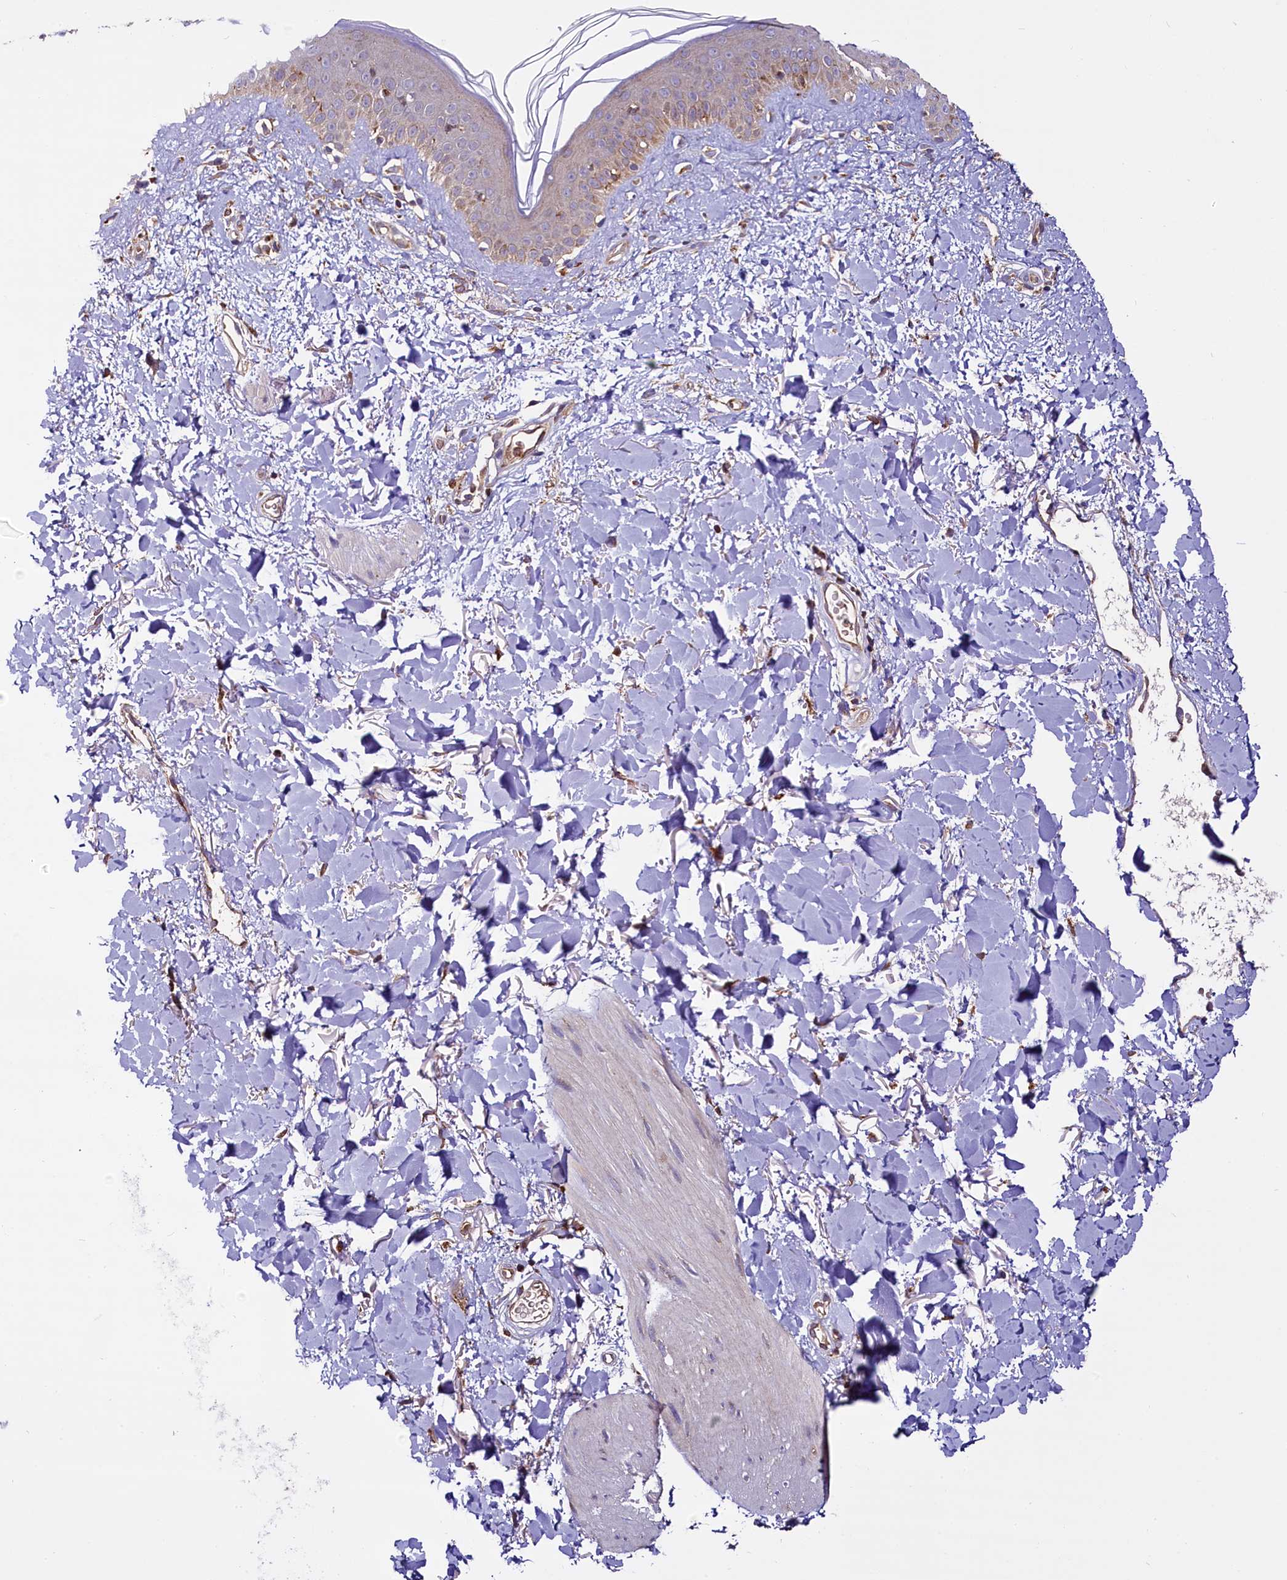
{"staining": {"intensity": "moderate", "quantity": ">75%", "location": "cytoplasmic/membranous"}, "tissue": "skin", "cell_type": "Fibroblasts", "image_type": "normal", "snomed": [{"axis": "morphology", "description": "Normal tissue, NOS"}, {"axis": "topography", "description": "Skin"}], "caption": "Immunohistochemical staining of unremarkable skin demonstrates moderate cytoplasmic/membranous protein staining in approximately >75% of fibroblasts. (Brightfield microscopy of DAB IHC at high magnification).", "gene": "UFM1", "patient": {"sex": "female", "age": 58}}